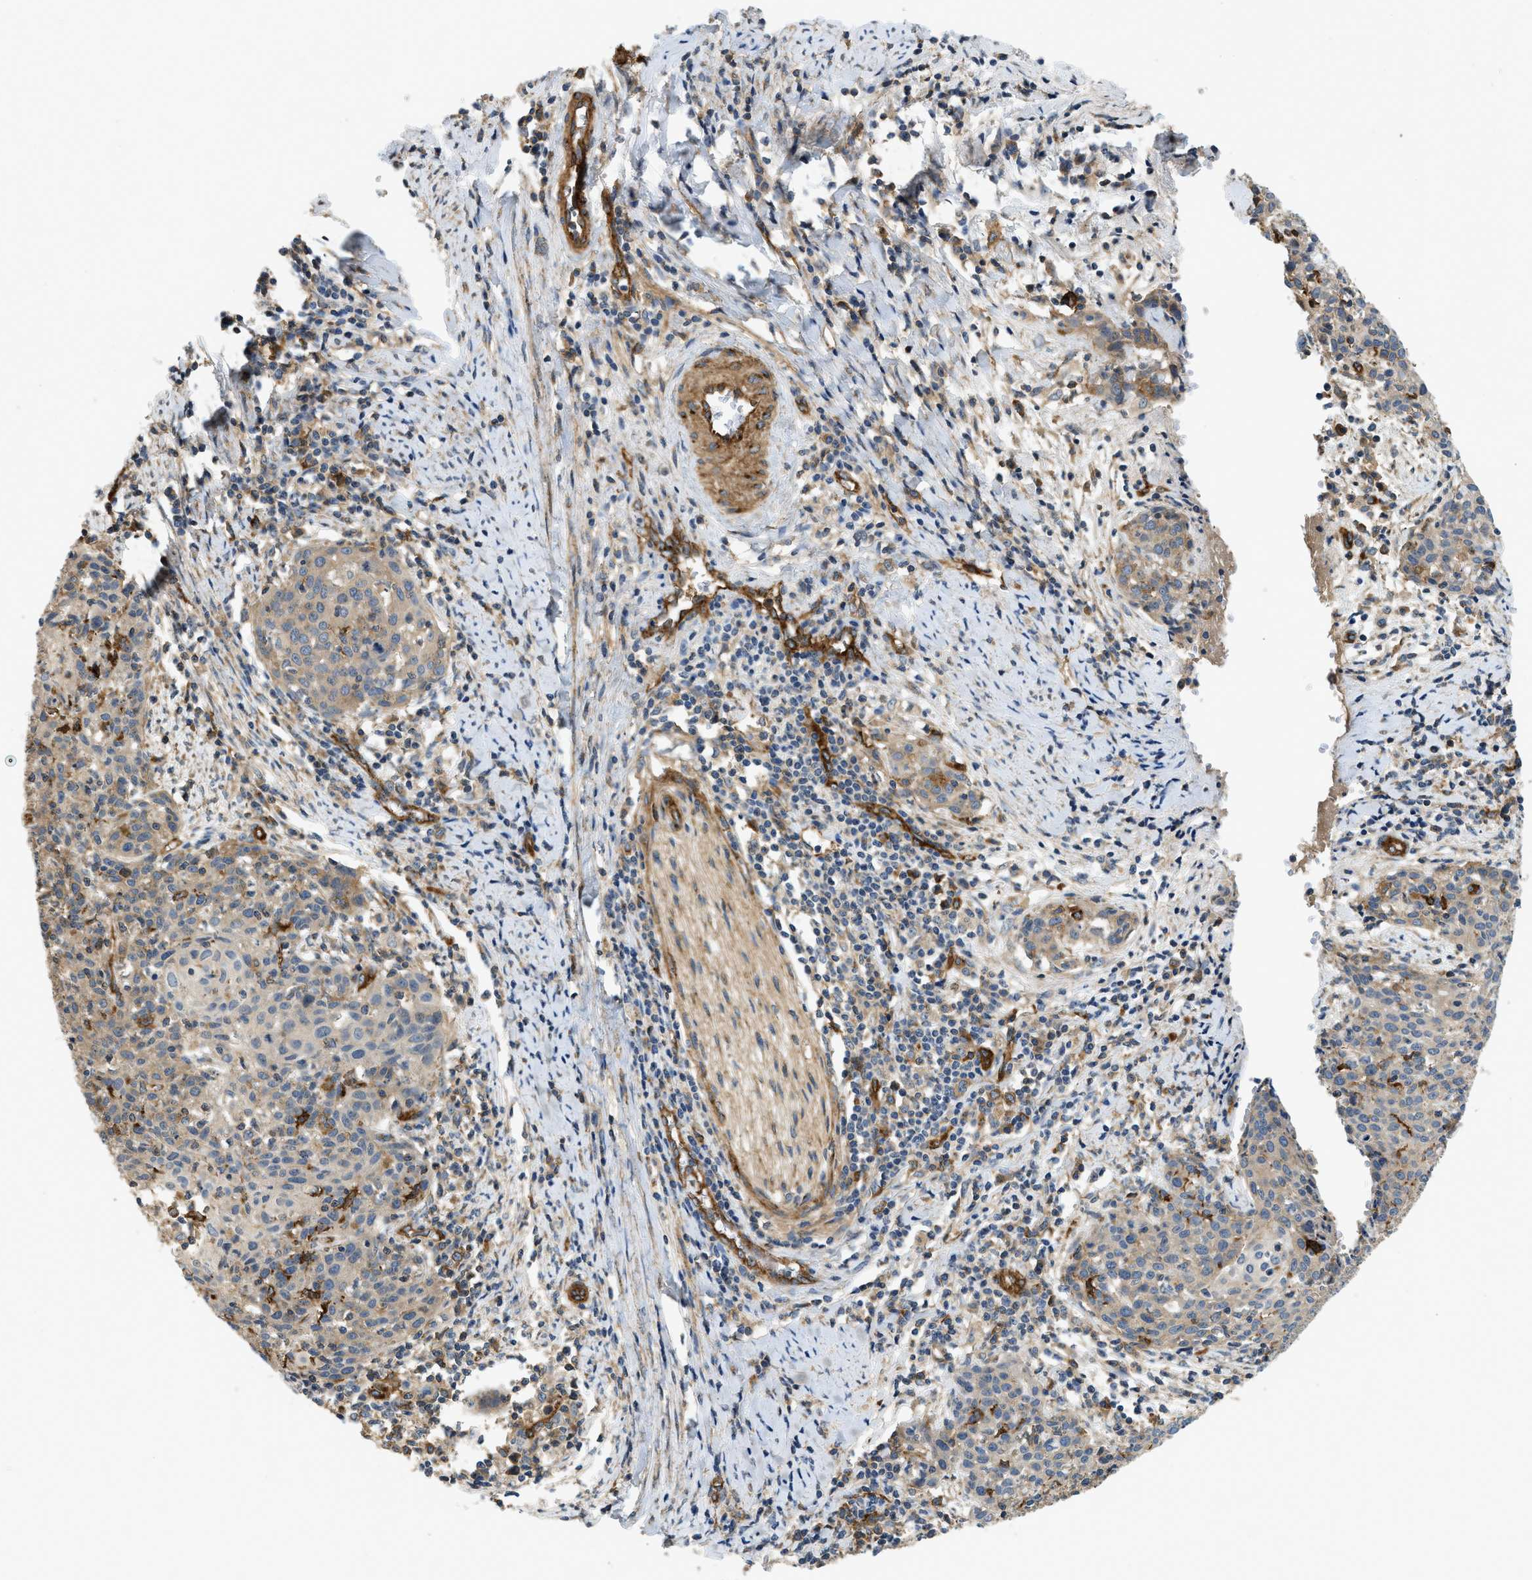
{"staining": {"intensity": "moderate", "quantity": "<25%", "location": "cytoplasmic/membranous"}, "tissue": "cervical cancer", "cell_type": "Tumor cells", "image_type": "cancer", "snomed": [{"axis": "morphology", "description": "Squamous cell carcinoma, NOS"}, {"axis": "topography", "description": "Cervix"}], "caption": "This histopathology image reveals IHC staining of human cervical squamous cell carcinoma, with low moderate cytoplasmic/membranous positivity in approximately <25% of tumor cells.", "gene": "HIP1", "patient": {"sex": "female", "age": 38}}